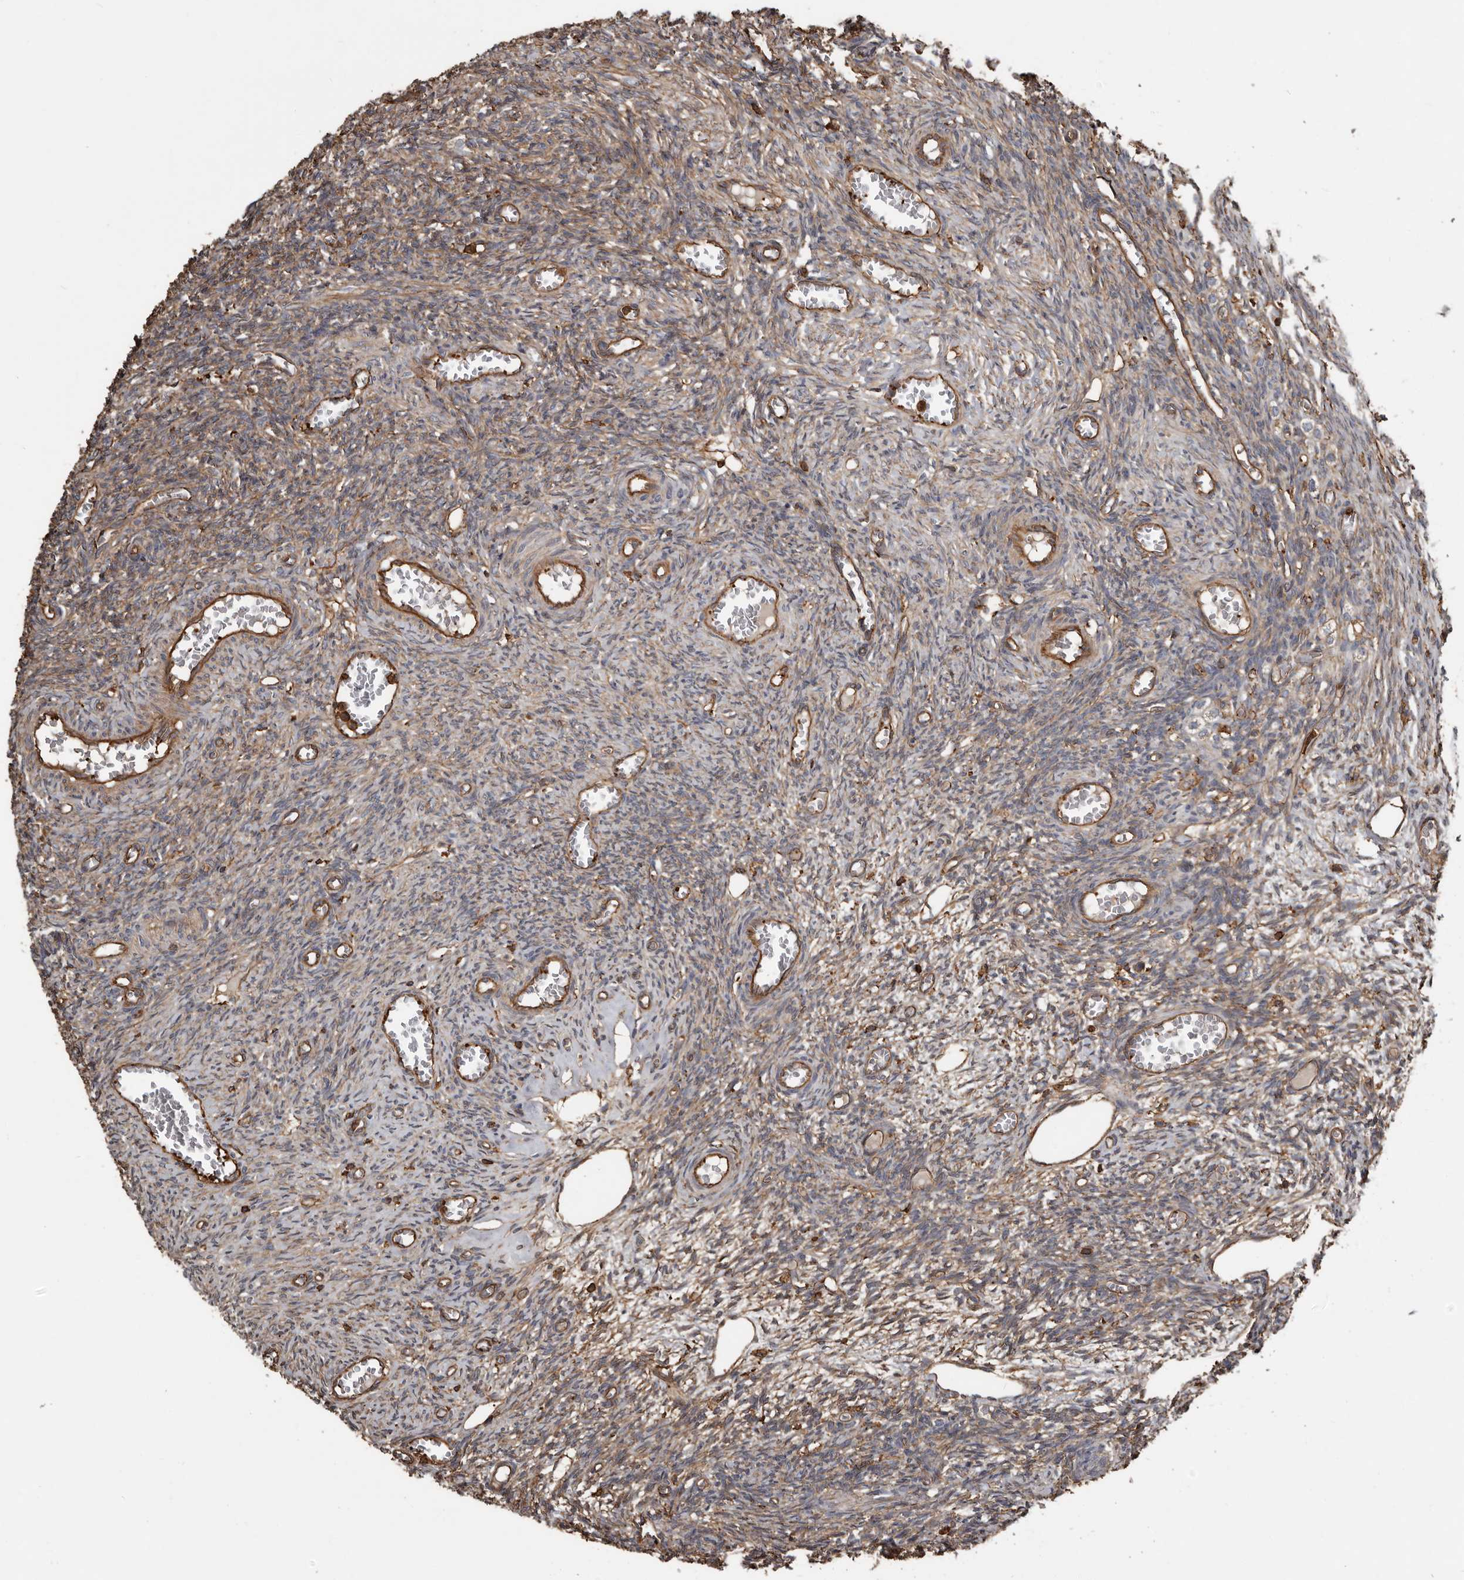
{"staining": {"intensity": "weak", "quantity": "25%-75%", "location": "cytoplasmic/membranous"}, "tissue": "ovary", "cell_type": "Ovarian stroma cells", "image_type": "normal", "snomed": [{"axis": "morphology", "description": "Normal tissue, NOS"}, {"axis": "topography", "description": "Ovary"}], "caption": "The histopathology image reveals staining of normal ovary, revealing weak cytoplasmic/membranous protein positivity (brown color) within ovarian stroma cells.", "gene": "DENND6B", "patient": {"sex": "female", "age": 27}}